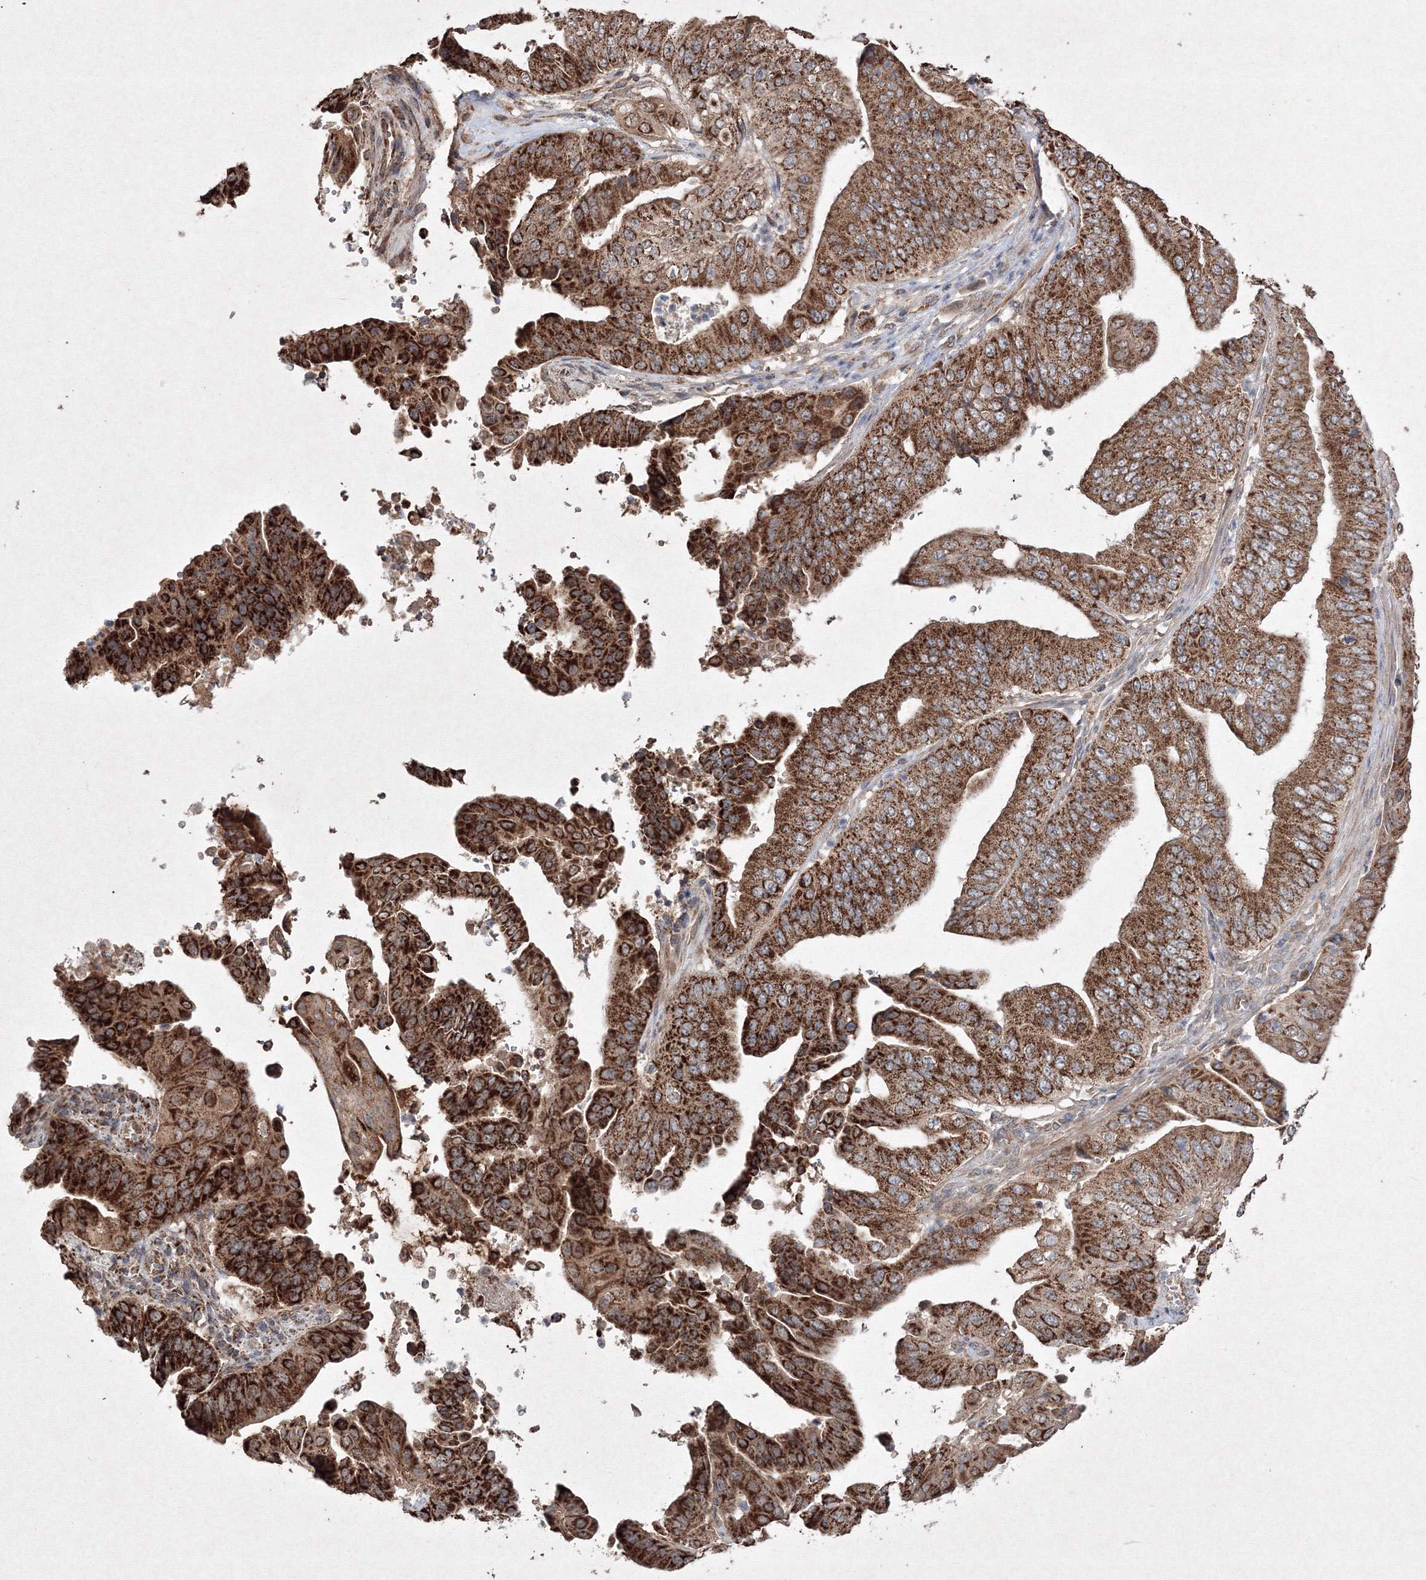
{"staining": {"intensity": "strong", "quantity": ">75%", "location": "cytoplasmic/membranous"}, "tissue": "pancreatic cancer", "cell_type": "Tumor cells", "image_type": "cancer", "snomed": [{"axis": "morphology", "description": "Adenocarcinoma, NOS"}, {"axis": "topography", "description": "Pancreas"}], "caption": "Human adenocarcinoma (pancreatic) stained with a protein marker displays strong staining in tumor cells.", "gene": "GRSF1", "patient": {"sex": "female", "age": 77}}